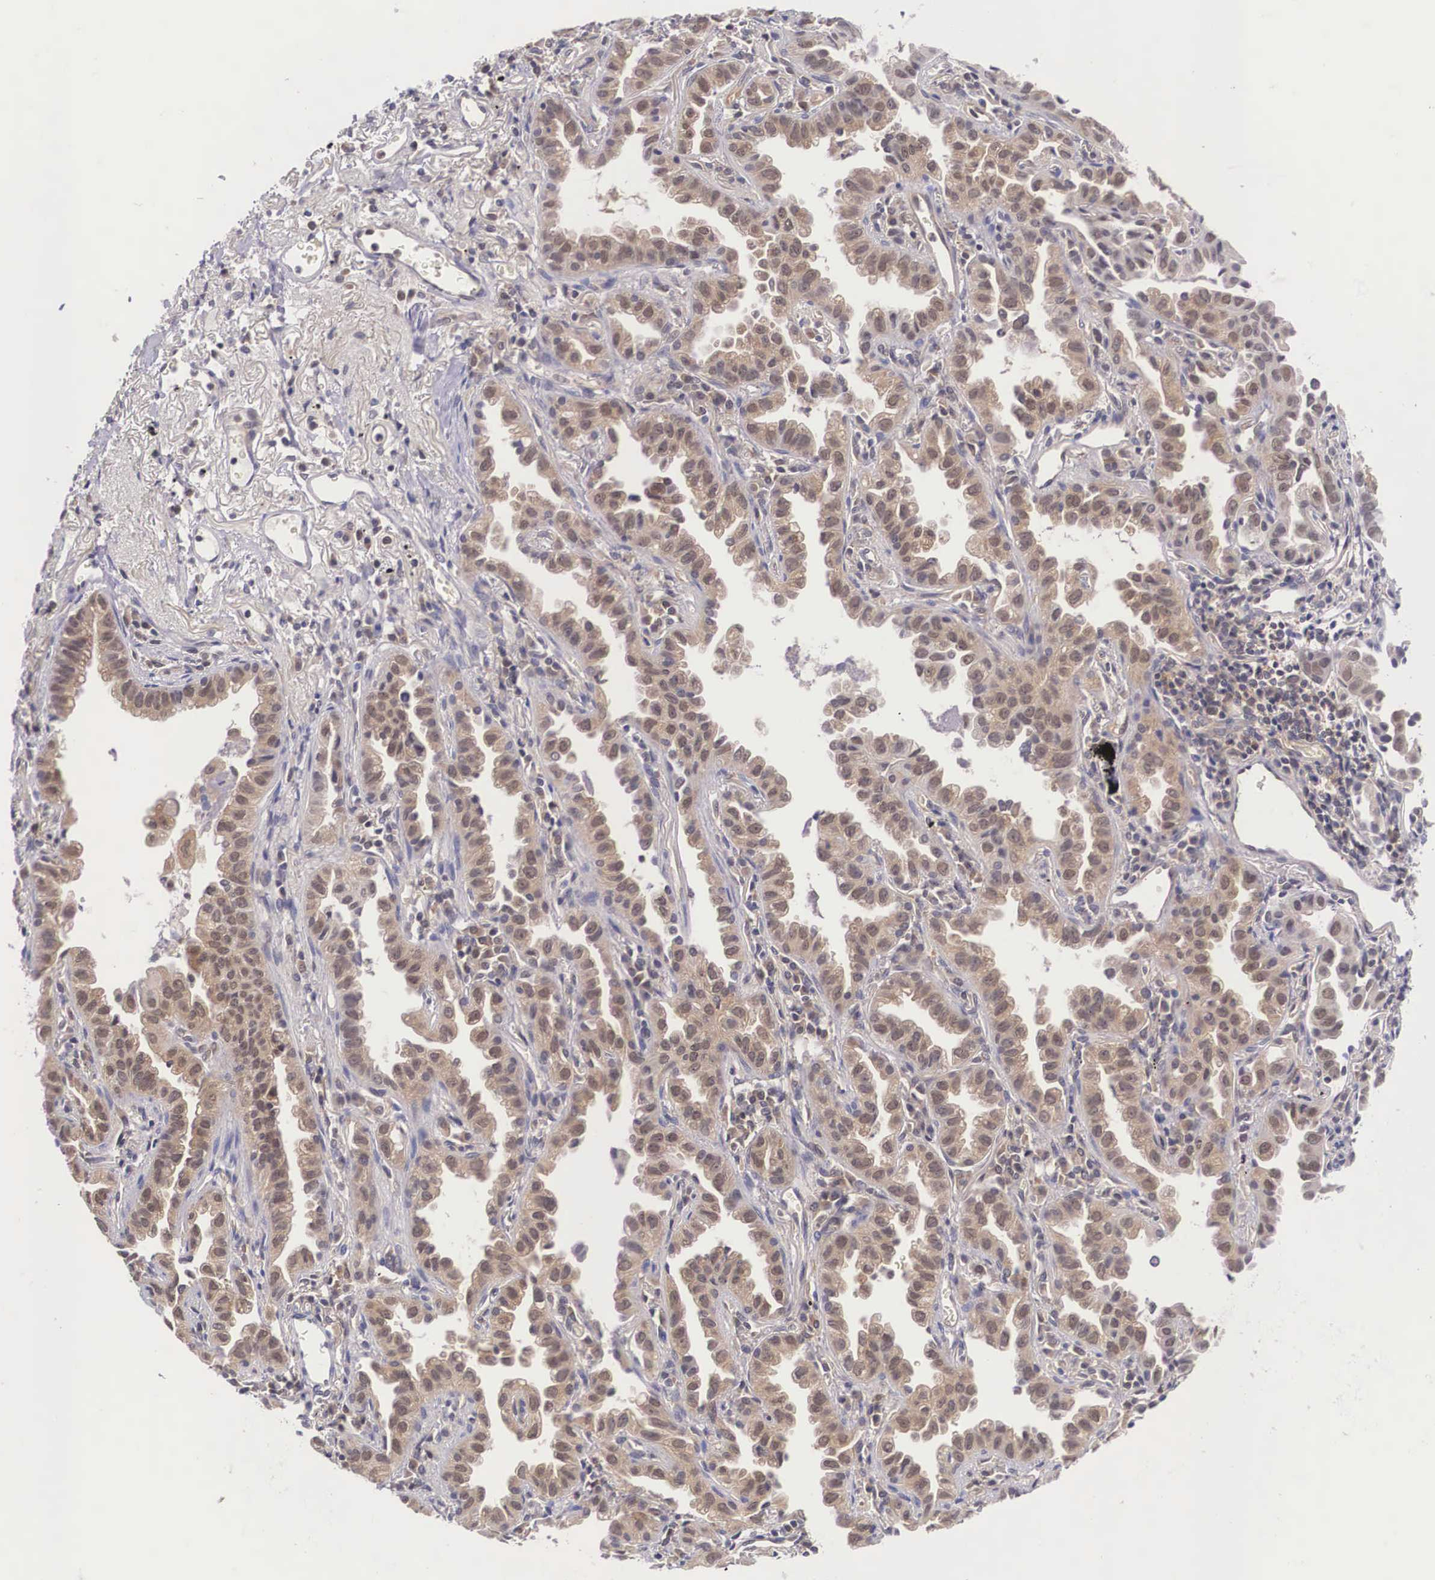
{"staining": {"intensity": "moderate", "quantity": ">75%", "location": "cytoplasmic/membranous"}, "tissue": "lung cancer", "cell_type": "Tumor cells", "image_type": "cancer", "snomed": [{"axis": "morphology", "description": "Adenocarcinoma, NOS"}, {"axis": "topography", "description": "Lung"}], "caption": "An IHC histopathology image of tumor tissue is shown. Protein staining in brown highlights moderate cytoplasmic/membranous positivity in lung cancer (adenocarcinoma) within tumor cells. (Brightfield microscopy of DAB IHC at high magnification).", "gene": "IGBP1", "patient": {"sex": "female", "age": 50}}